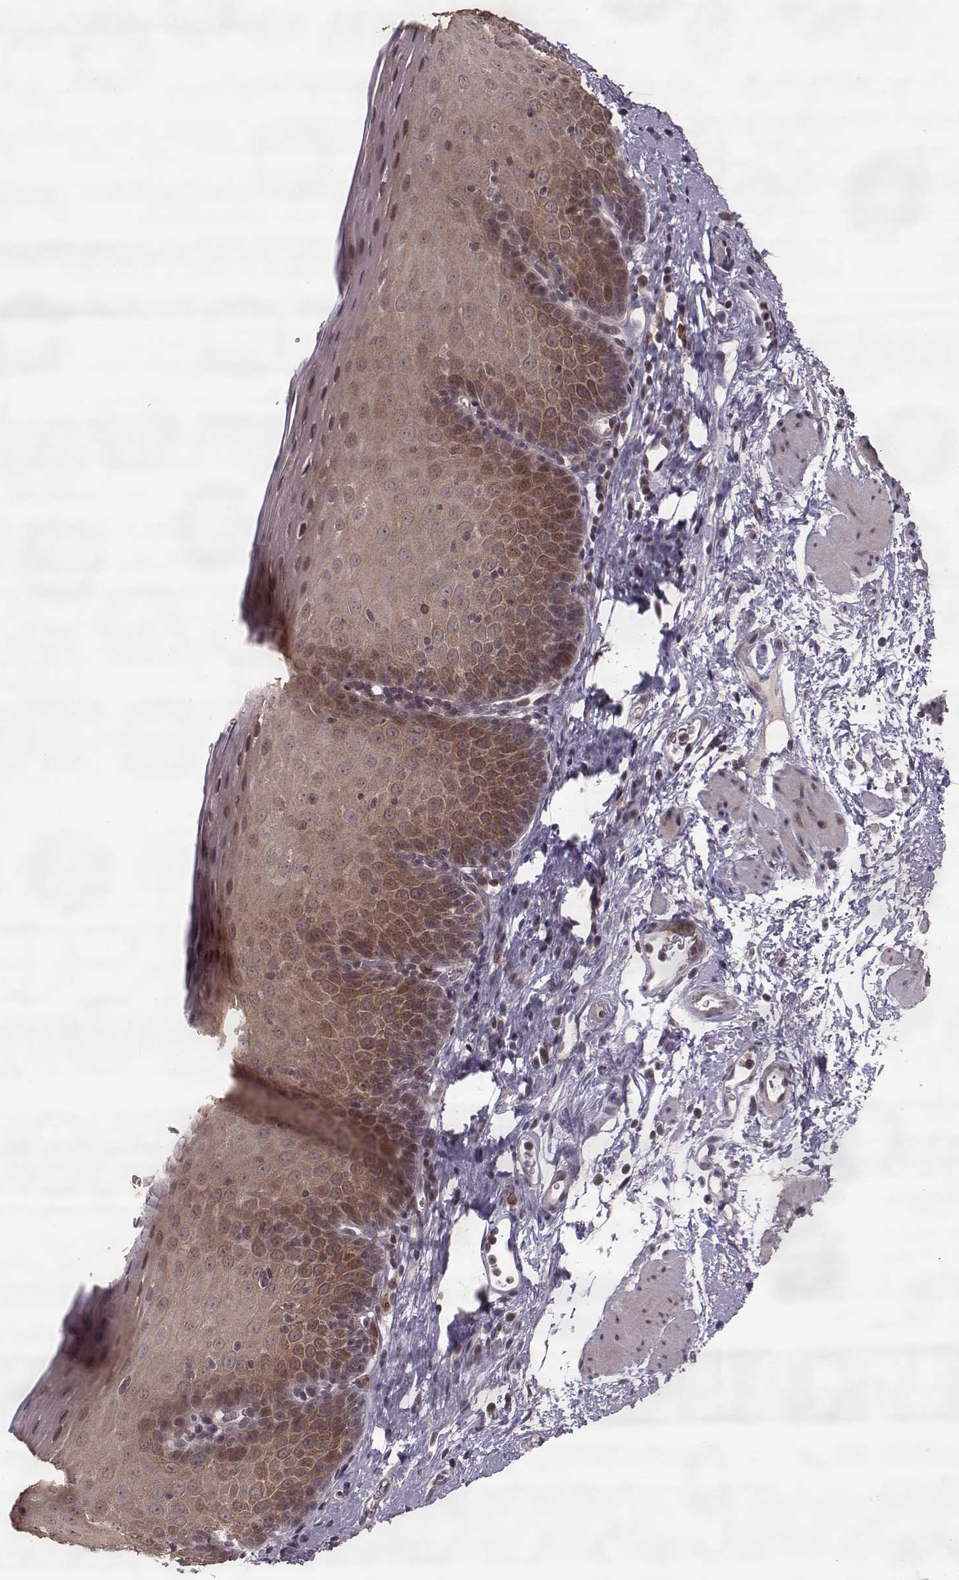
{"staining": {"intensity": "moderate", "quantity": ">75%", "location": "cytoplasmic/membranous"}, "tissue": "esophagus", "cell_type": "Squamous epithelial cells", "image_type": "normal", "snomed": [{"axis": "morphology", "description": "Normal tissue, NOS"}, {"axis": "topography", "description": "Esophagus"}], "caption": "Unremarkable esophagus exhibits moderate cytoplasmic/membranous expression in approximately >75% of squamous epithelial cells (DAB = brown stain, brightfield microscopy at high magnification)..", "gene": "ELOVL5", "patient": {"sex": "female", "age": 64}}